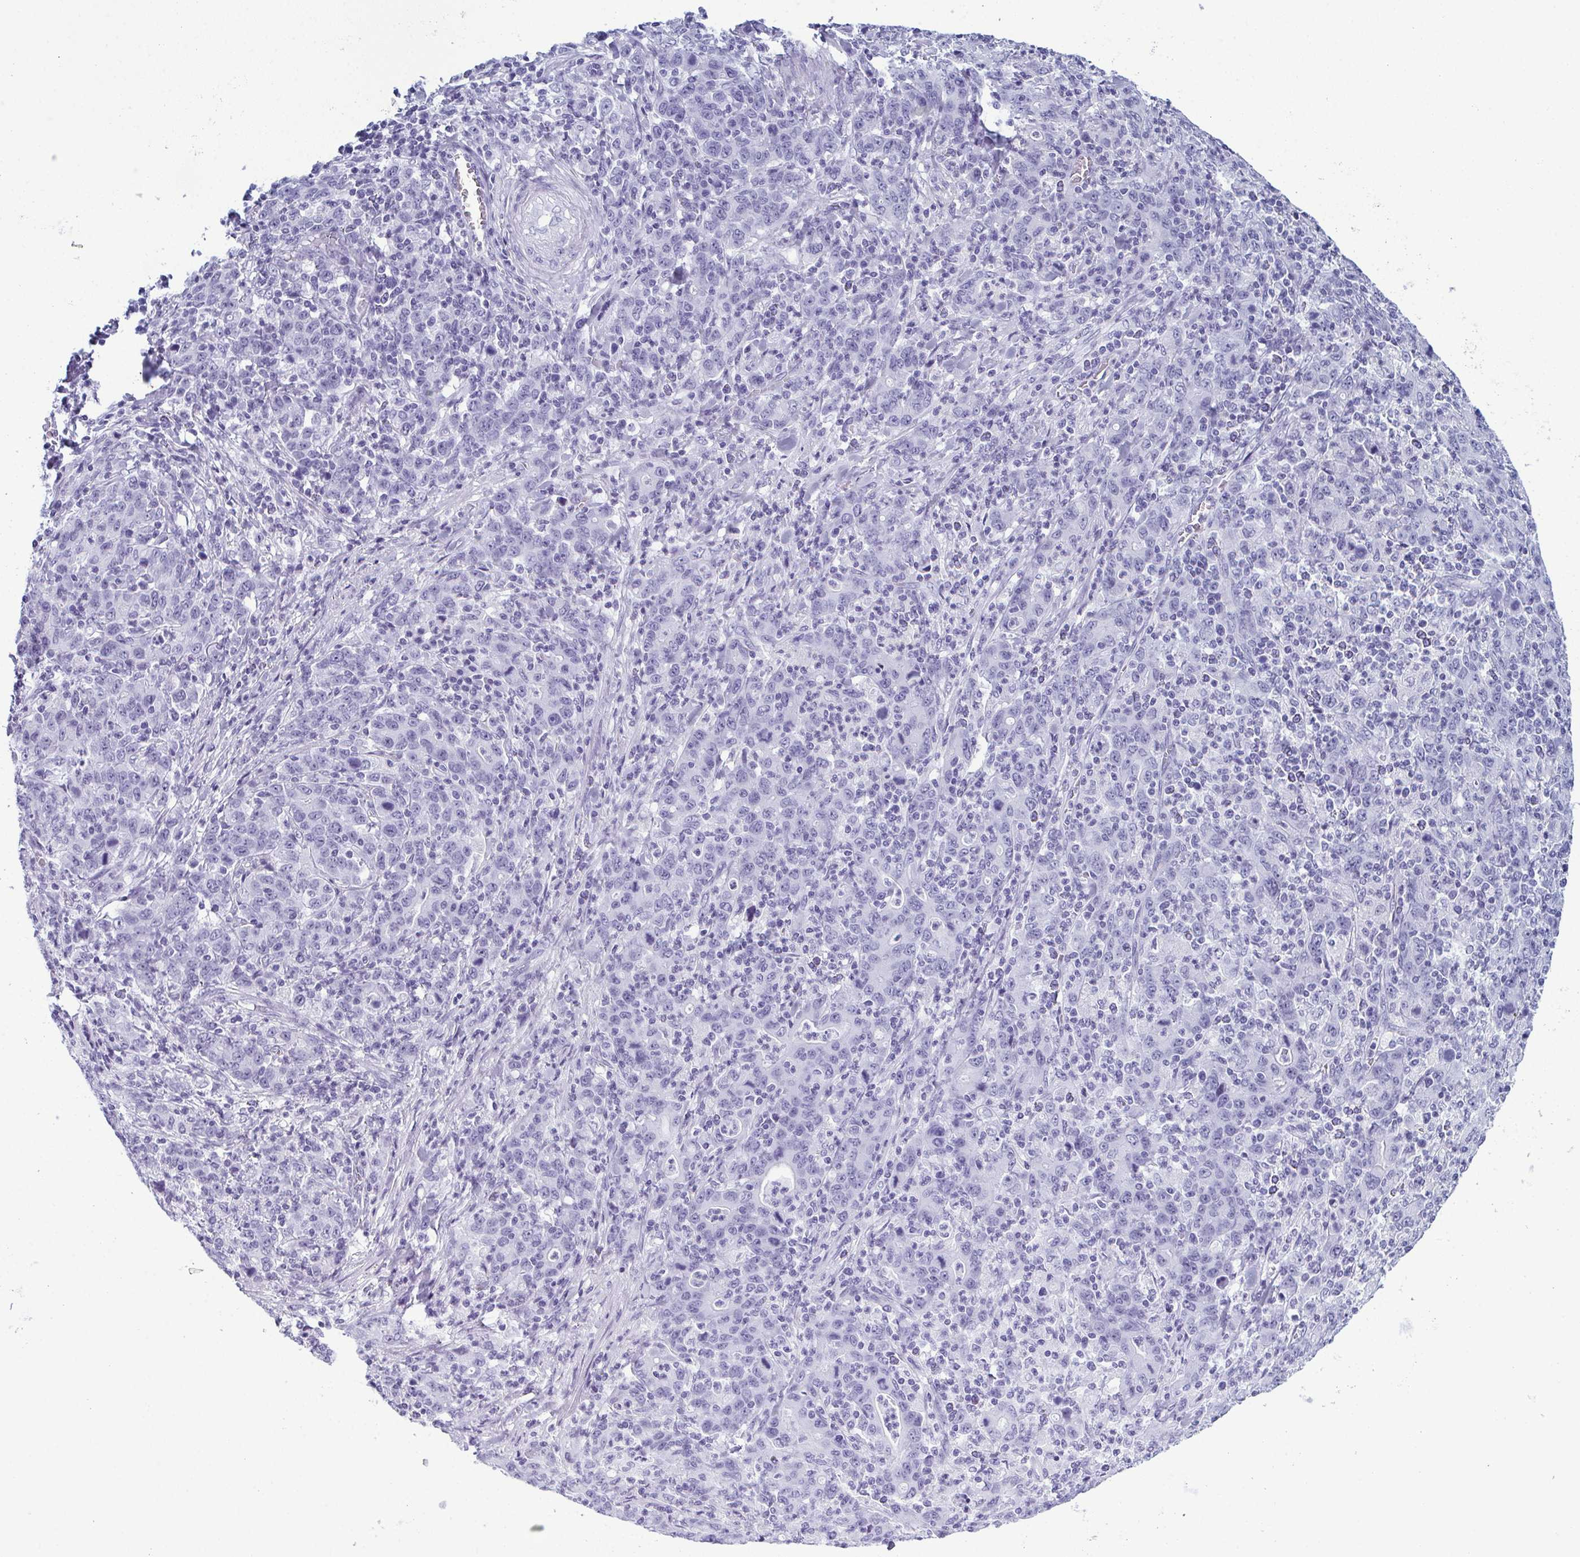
{"staining": {"intensity": "negative", "quantity": "none", "location": "none"}, "tissue": "stomach cancer", "cell_type": "Tumor cells", "image_type": "cancer", "snomed": [{"axis": "morphology", "description": "Adenocarcinoma, NOS"}, {"axis": "topography", "description": "Stomach, upper"}], "caption": "Adenocarcinoma (stomach) stained for a protein using IHC demonstrates no positivity tumor cells.", "gene": "CDA", "patient": {"sex": "male", "age": 69}}